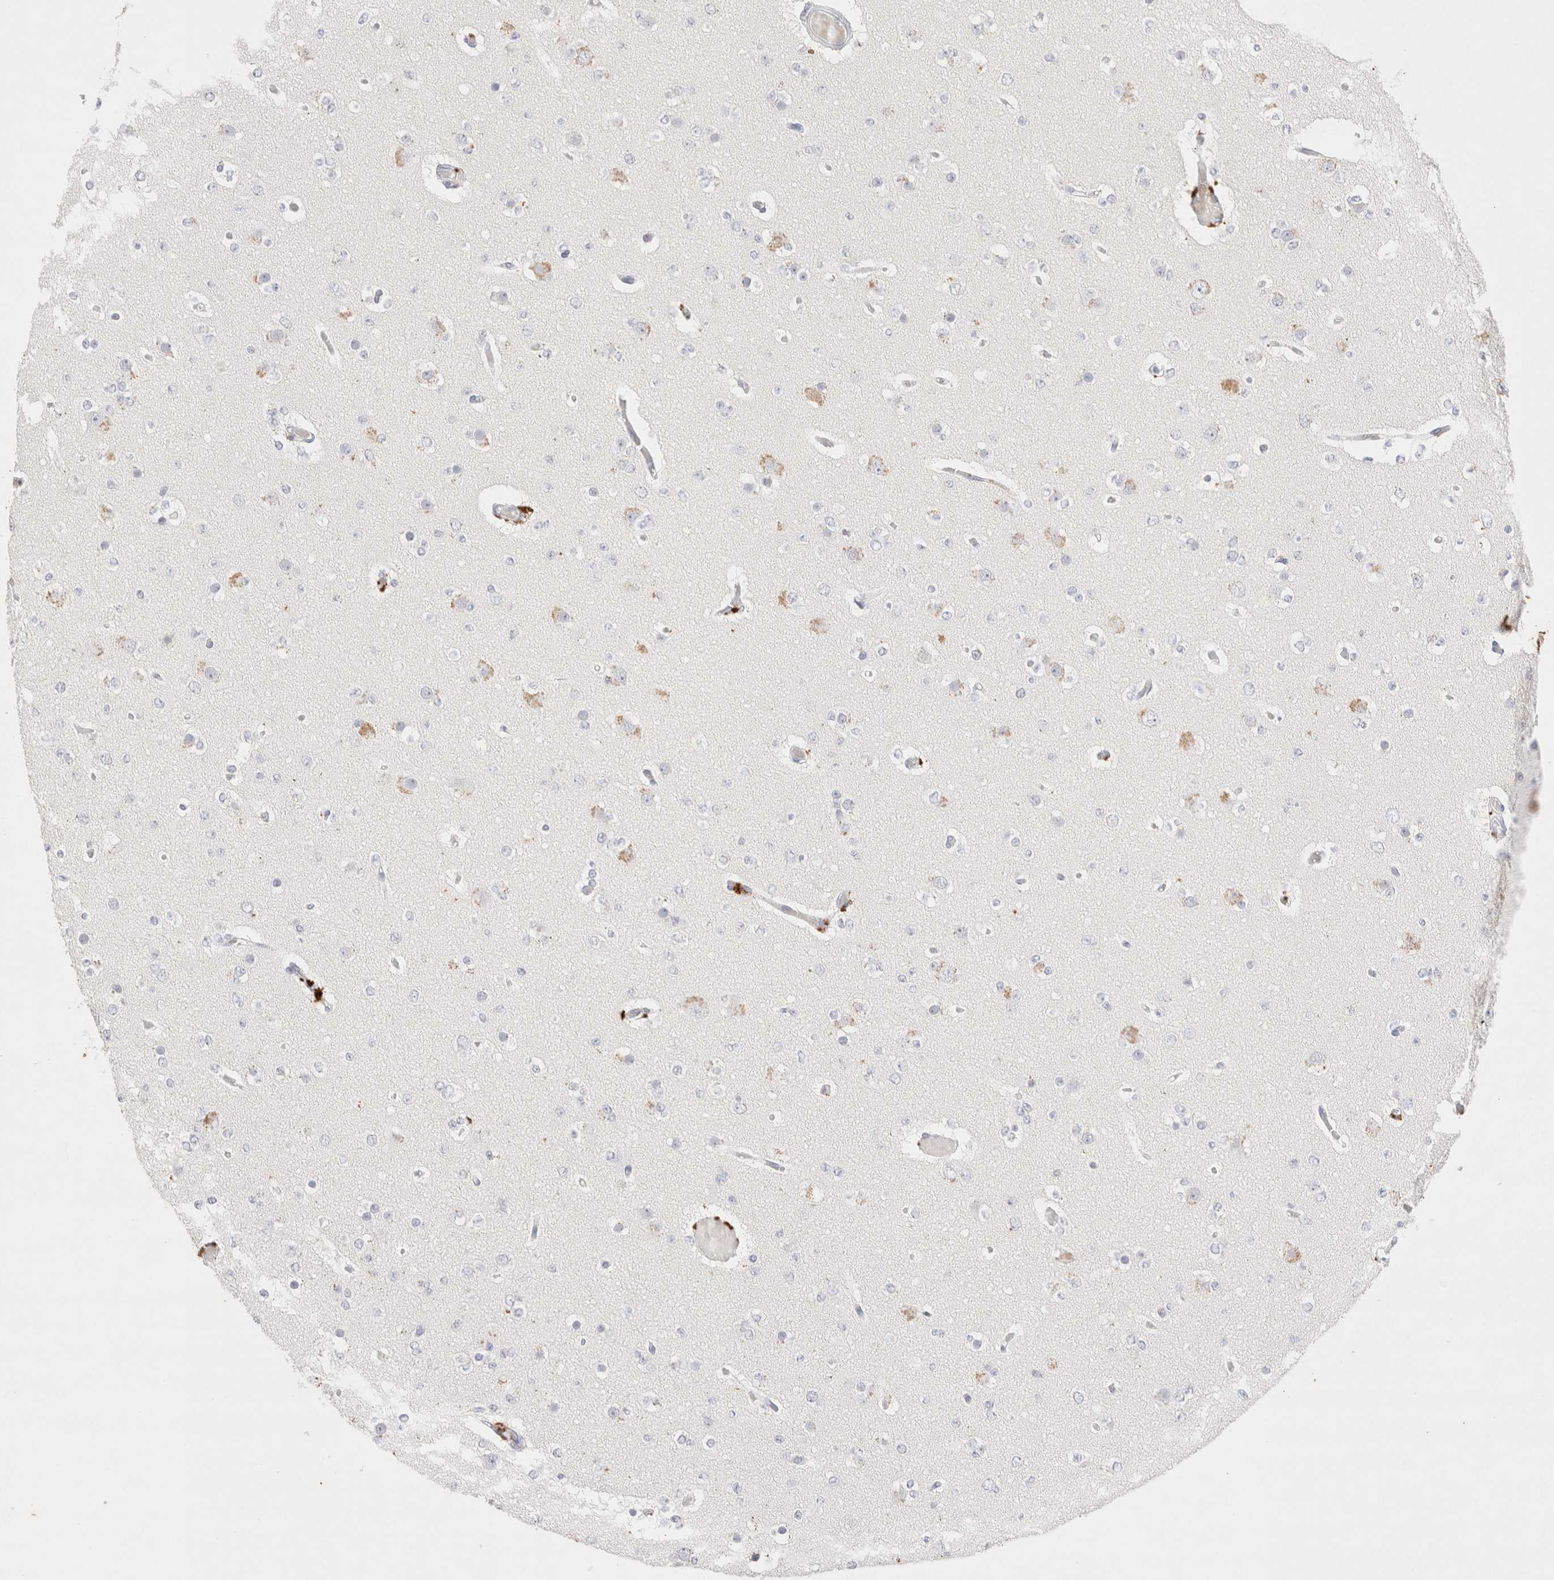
{"staining": {"intensity": "negative", "quantity": "none", "location": "none"}, "tissue": "glioma", "cell_type": "Tumor cells", "image_type": "cancer", "snomed": [{"axis": "morphology", "description": "Glioma, malignant, Low grade"}, {"axis": "topography", "description": "Brain"}], "caption": "Human malignant glioma (low-grade) stained for a protein using IHC reveals no expression in tumor cells.", "gene": "EPCAM", "patient": {"sex": "female", "age": 22}}